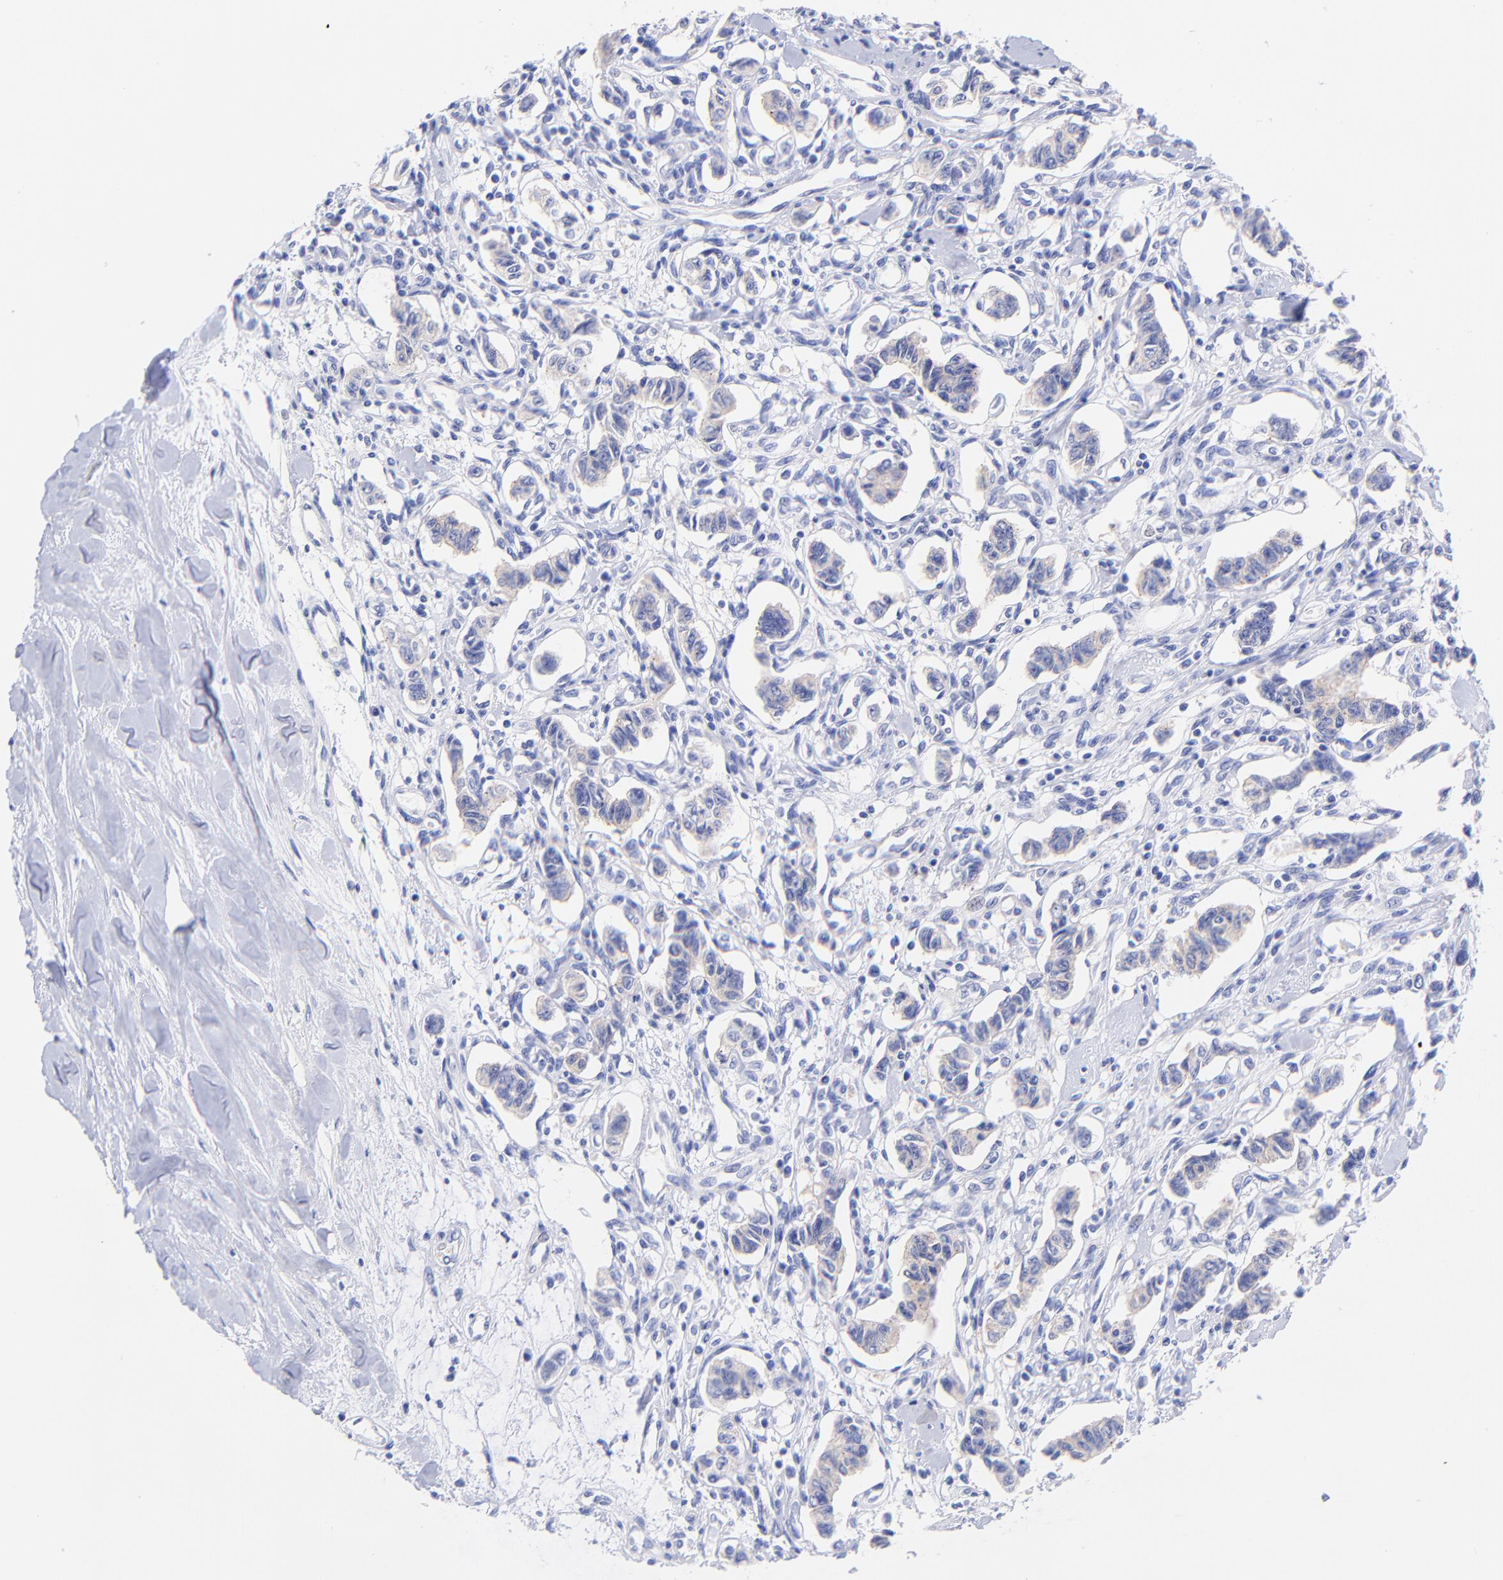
{"staining": {"intensity": "weak", "quantity": "25%-75%", "location": "cytoplasmic/membranous"}, "tissue": "renal cancer", "cell_type": "Tumor cells", "image_type": "cancer", "snomed": [{"axis": "morphology", "description": "Carcinoid, malignant, NOS"}, {"axis": "topography", "description": "Kidney"}], "caption": "Protein staining of renal malignant carcinoid tissue demonstrates weak cytoplasmic/membranous staining in approximately 25%-75% of tumor cells.", "gene": "GPHN", "patient": {"sex": "female", "age": 41}}